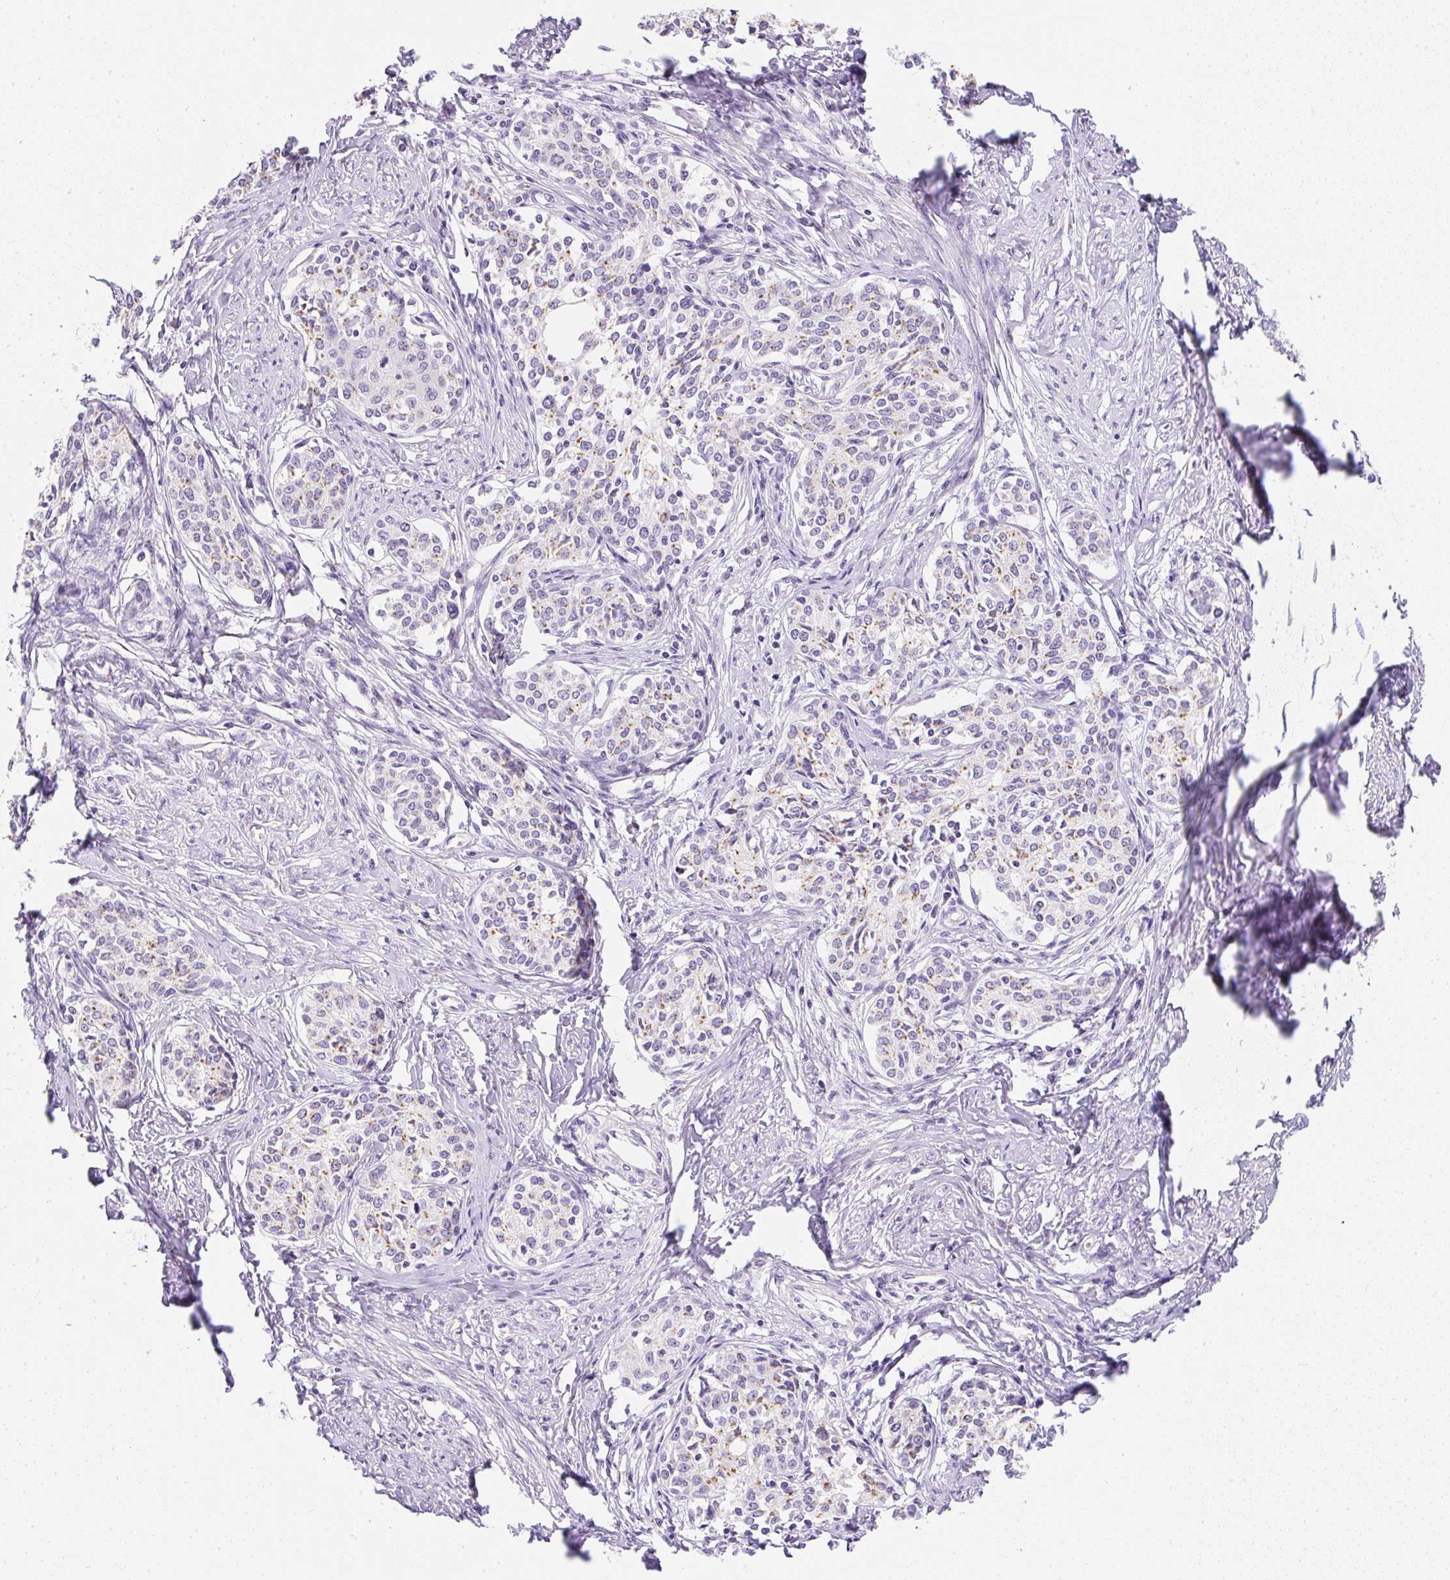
{"staining": {"intensity": "moderate", "quantity": "25%-75%", "location": "cytoplasmic/membranous"}, "tissue": "cervical cancer", "cell_type": "Tumor cells", "image_type": "cancer", "snomed": [{"axis": "morphology", "description": "Squamous cell carcinoma, NOS"}, {"axis": "morphology", "description": "Adenocarcinoma, NOS"}, {"axis": "topography", "description": "Cervix"}], "caption": "Moderate cytoplasmic/membranous expression for a protein is appreciated in approximately 25%-75% of tumor cells of cervical cancer (squamous cell carcinoma) using IHC.", "gene": "DTX4", "patient": {"sex": "female", "age": 52}}